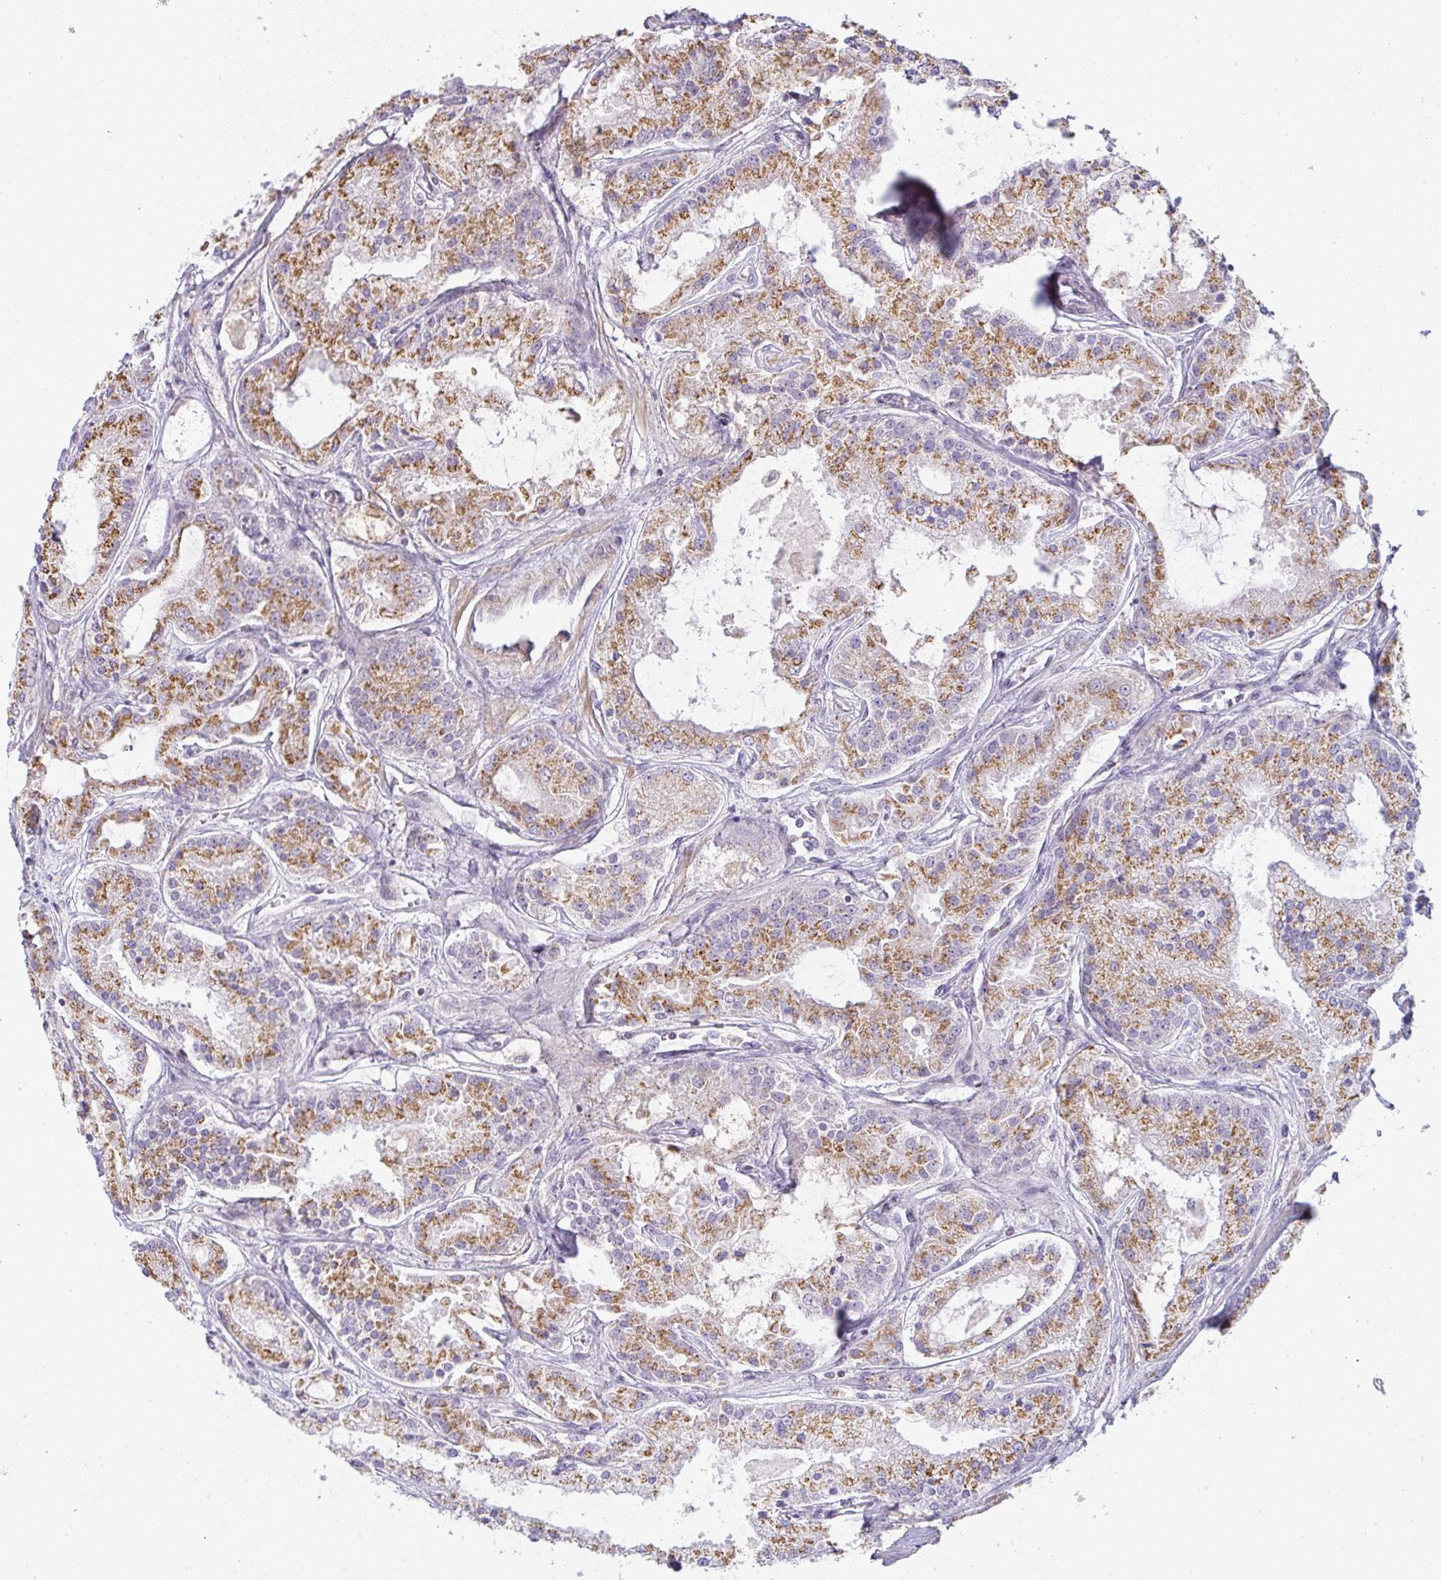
{"staining": {"intensity": "moderate", "quantity": ">75%", "location": "cytoplasmic/membranous"}, "tissue": "prostate cancer", "cell_type": "Tumor cells", "image_type": "cancer", "snomed": [{"axis": "morphology", "description": "Adenocarcinoma, High grade"}, {"axis": "topography", "description": "Prostate"}], "caption": "A medium amount of moderate cytoplasmic/membranous expression is present in approximately >75% of tumor cells in high-grade adenocarcinoma (prostate) tissue. (Stains: DAB in brown, nuclei in blue, Microscopy: brightfield microscopy at high magnification).", "gene": "MOB1A", "patient": {"sex": "male", "age": 67}}